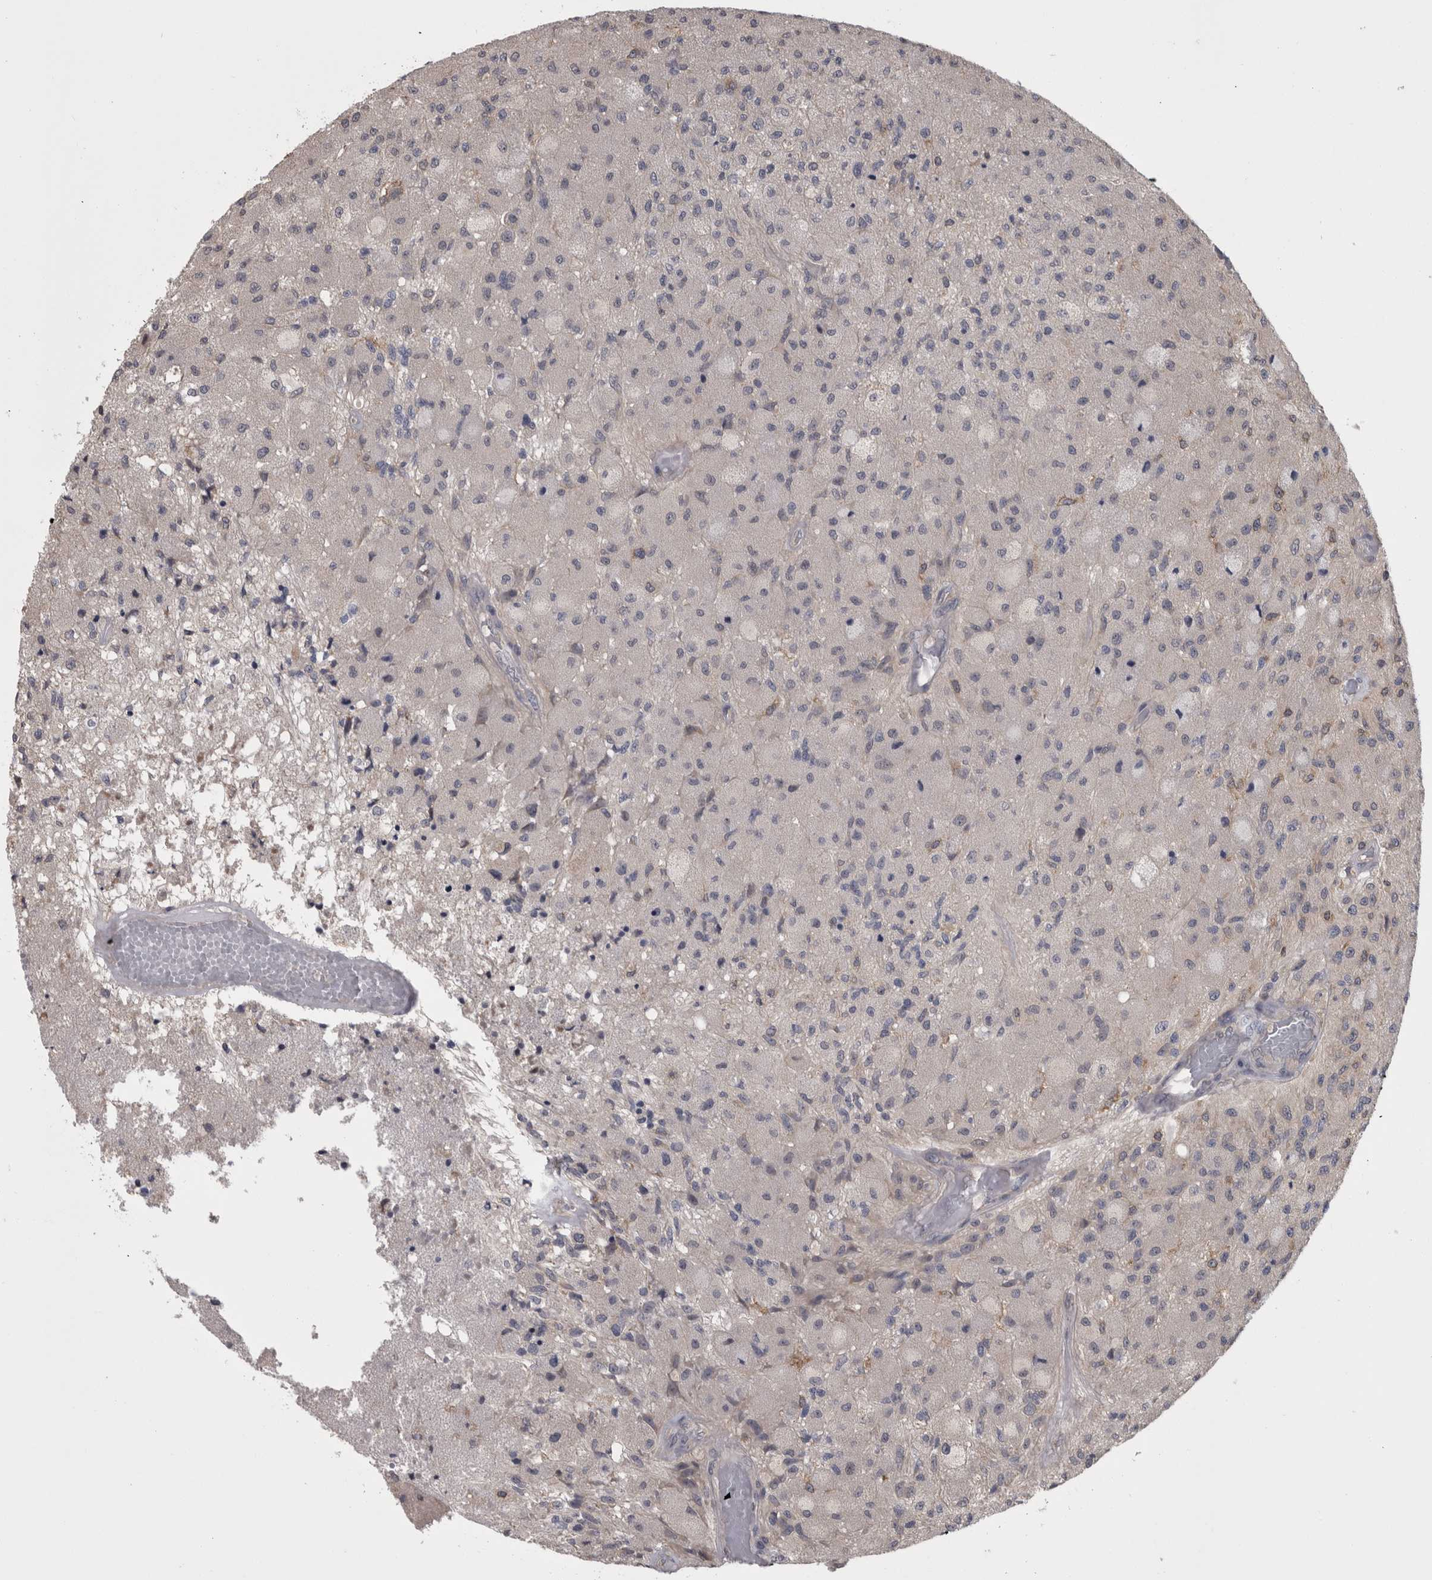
{"staining": {"intensity": "negative", "quantity": "none", "location": "none"}, "tissue": "glioma", "cell_type": "Tumor cells", "image_type": "cancer", "snomed": [{"axis": "morphology", "description": "Normal tissue, NOS"}, {"axis": "morphology", "description": "Glioma, malignant, High grade"}, {"axis": "topography", "description": "Cerebral cortex"}], "caption": "Tumor cells show no significant expression in malignant glioma (high-grade). (DAB immunohistochemistry visualized using brightfield microscopy, high magnification).", "gene": "APRT", "patient": {"sex": "male", "age": 77}}